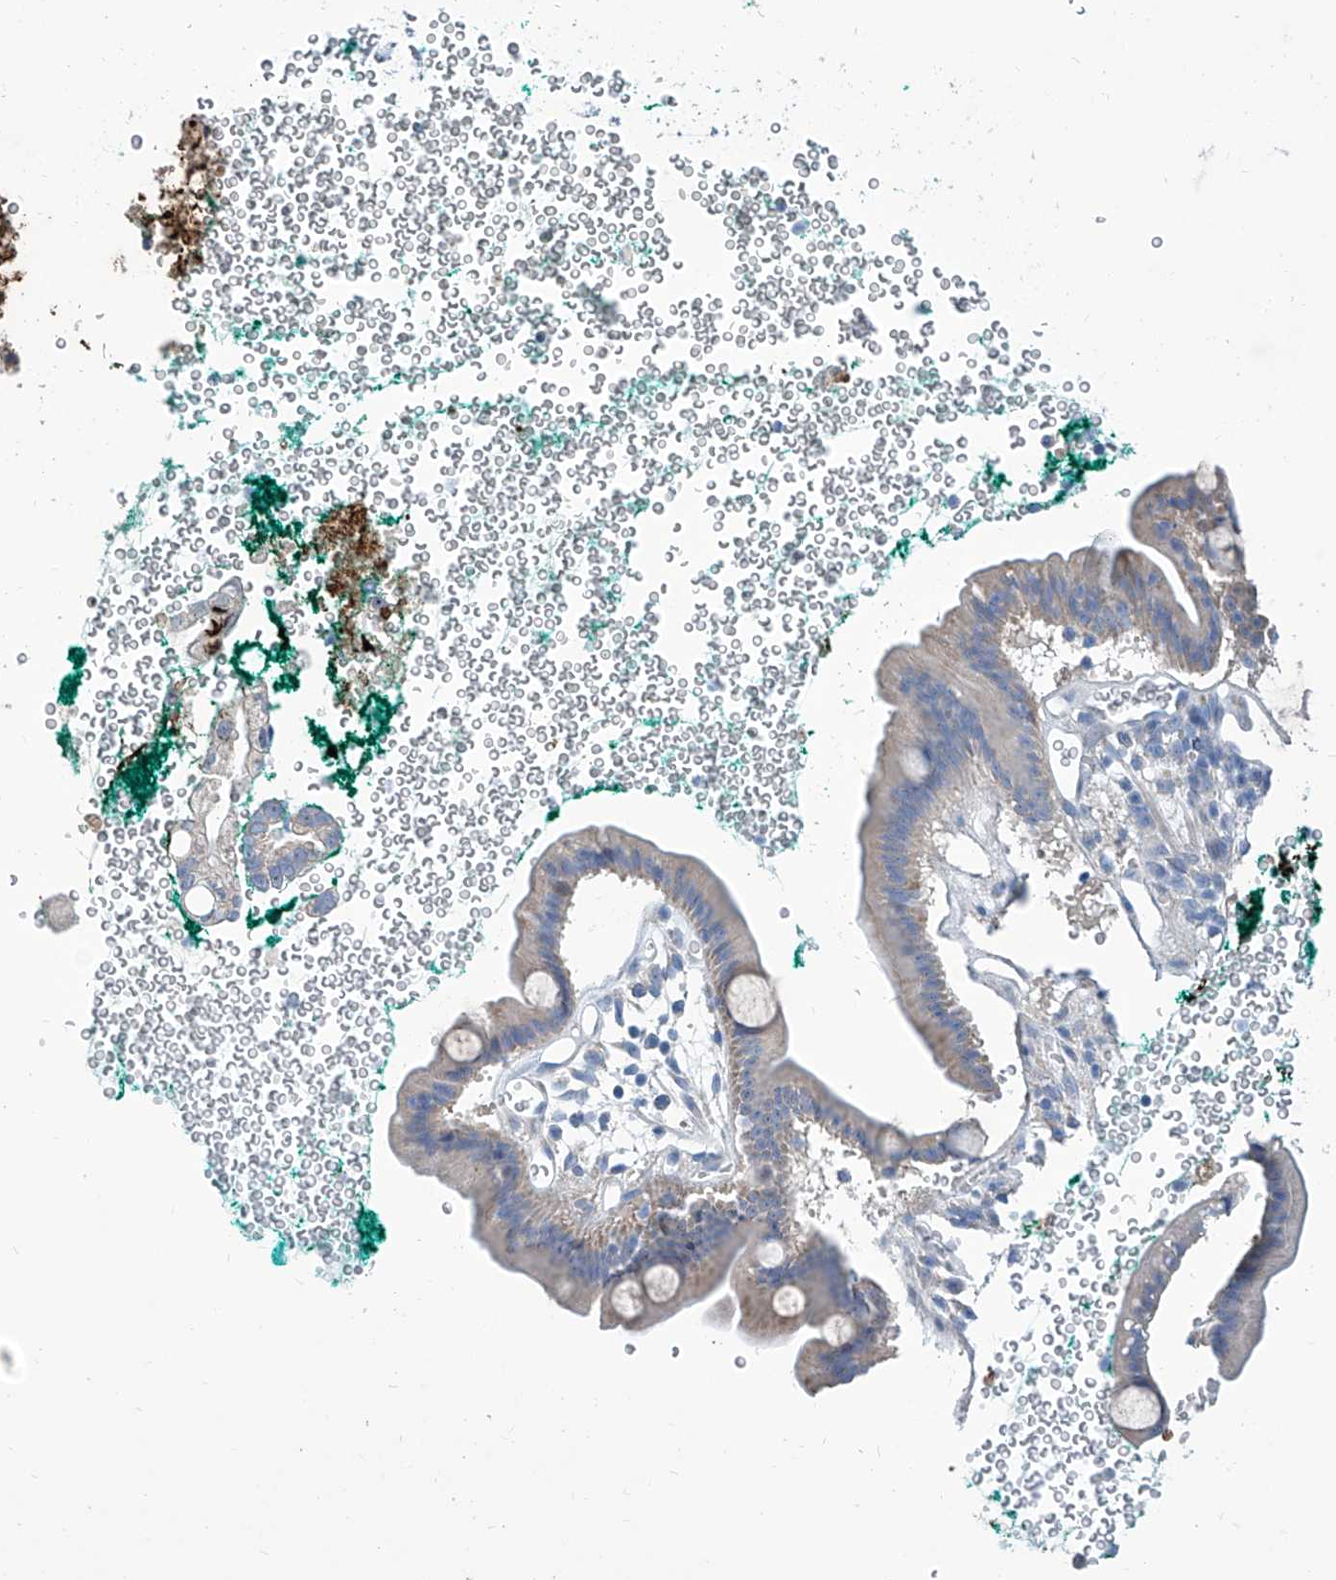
{"staining": {"intensity": "weak", "quantity": "<25%", "location": "cytoplasmic/membranous"}, "tissue": "pancreatic cancer", "cell_type": "Tumor cells", "image_type": "cancer", "snomed": [{"axis": "morphology", "description": "Adenocarcinoma, NOS"}, {"axis": "topography", "description": "Pancreas"}], "caption": "The micrograph demonstrates no staining of tumor cells in pancreatic cancer (adenocarcinoma). The staining is performed using DAB brown chromogen with nuclei counter-stained in using hematoxylin.", "gene": "ZNF519", "patient": {"sex": "male", "age": 53}}